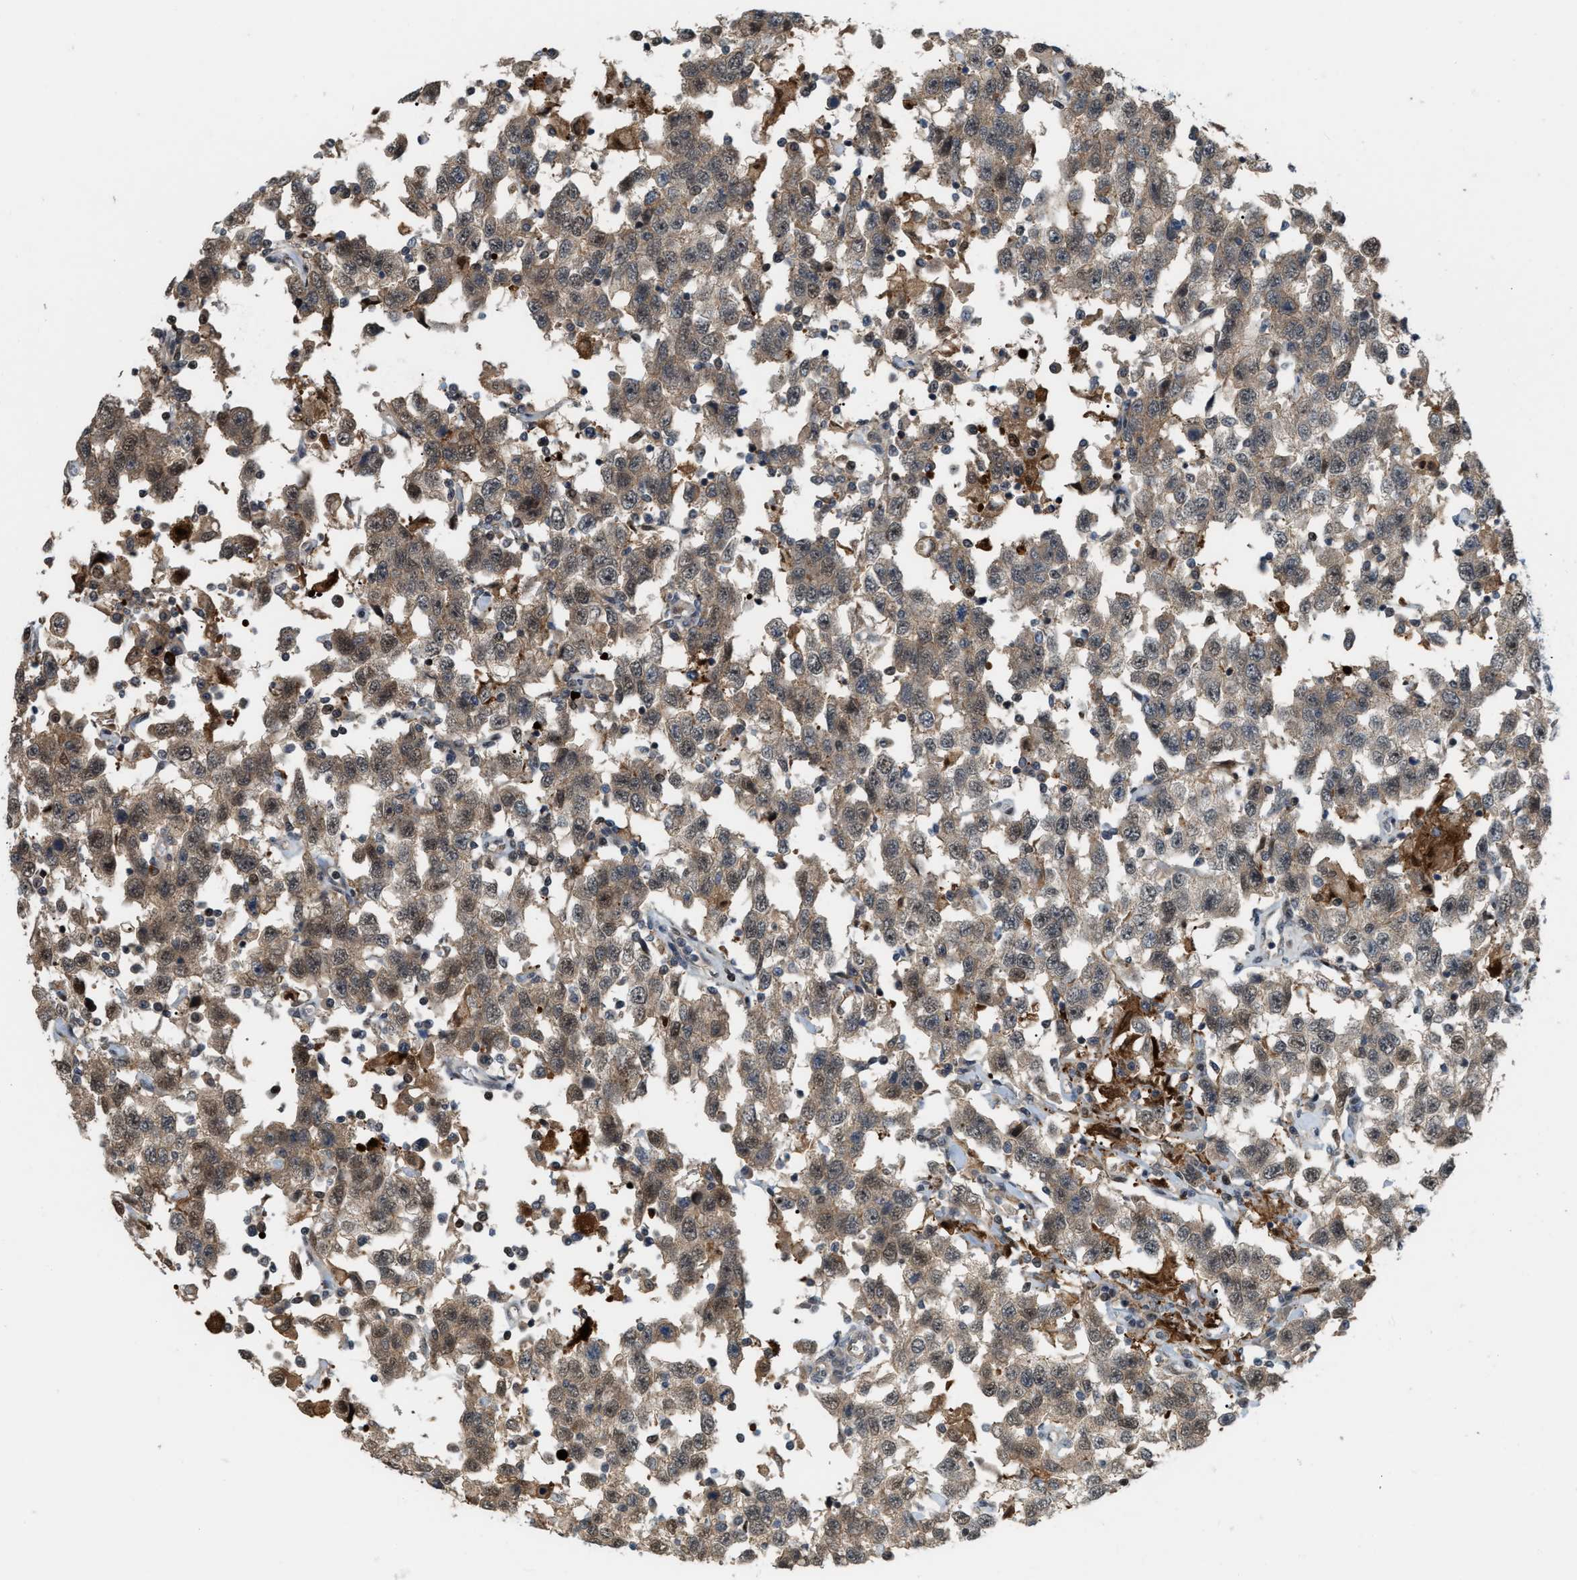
{"staining": {"intensity": "weak", "quantity": ">75%", "location": "cytoplasmic/membranous,nuclear"}, "tissue": "testis cancer", "cell_type": "Tumor cells", "image_type": "cancer", "snomed": [{"axis": "morphology", "description": "Seminoma, NOS"}, {"axis": "topography", "description": "Testis"}], "caption": "Weak cytoplasmic/membranous and nuclear staining is present in about >75% of tumor cells in testis cancer (seminoma).", "gene": "RFFL", "patient": {"sex": "male", "age": 41}}